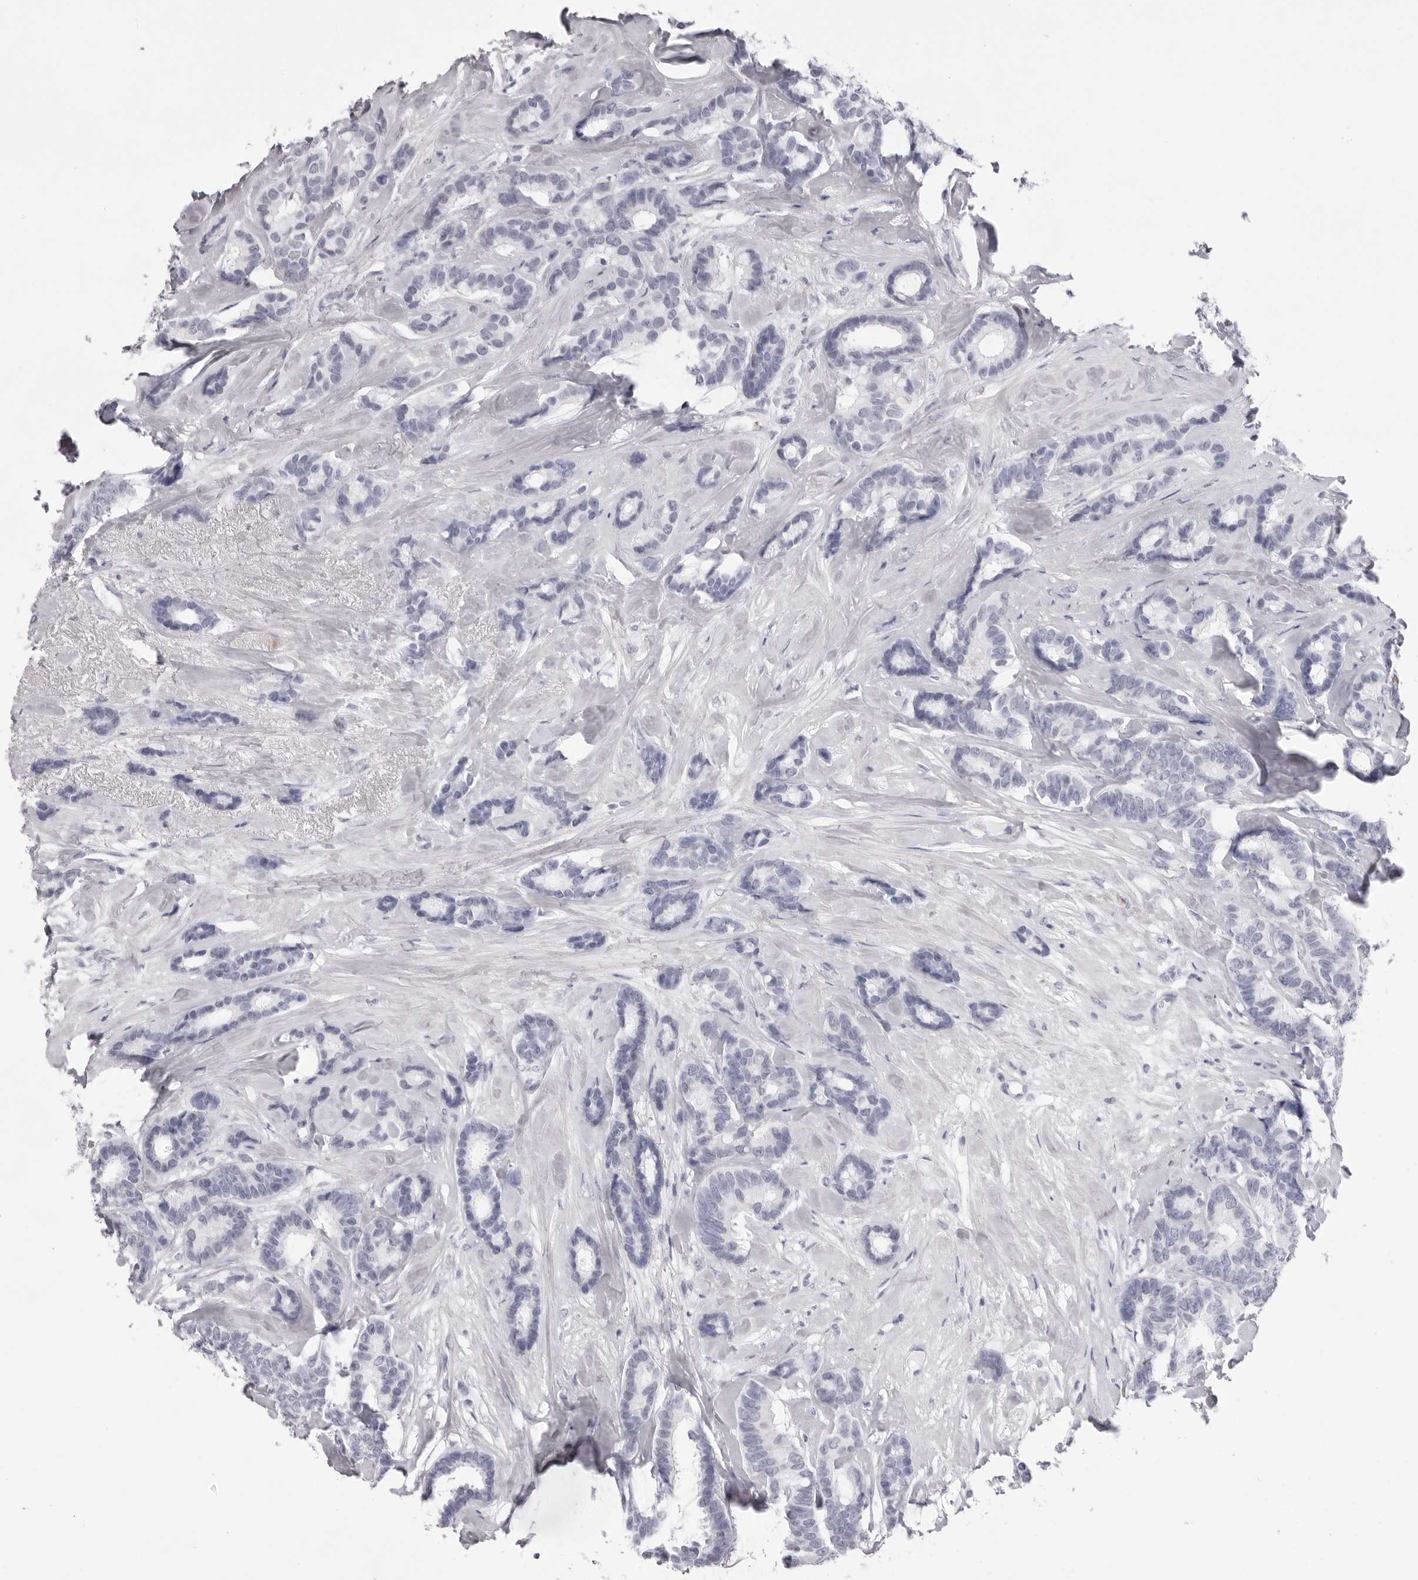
{"staining": {"intensity": "negative", "quantity": "none", "location": "none"}, "tissue": "breast cancer", "cell_type": "Tumor cells", "image_type": "cancer", "snomed": [{"axis": "morphology", "description": "Duct carcinoma"}, {"axis": "topography", "description": "Breast"}], "caption": "A high-resolution histopathology image shows IHC staining of intraductal carcinoma (breast), which exhibits no significant positivity in tumor cells.", "gene": "SPTA1", "patient": {"sex": "female", "age": 87}}